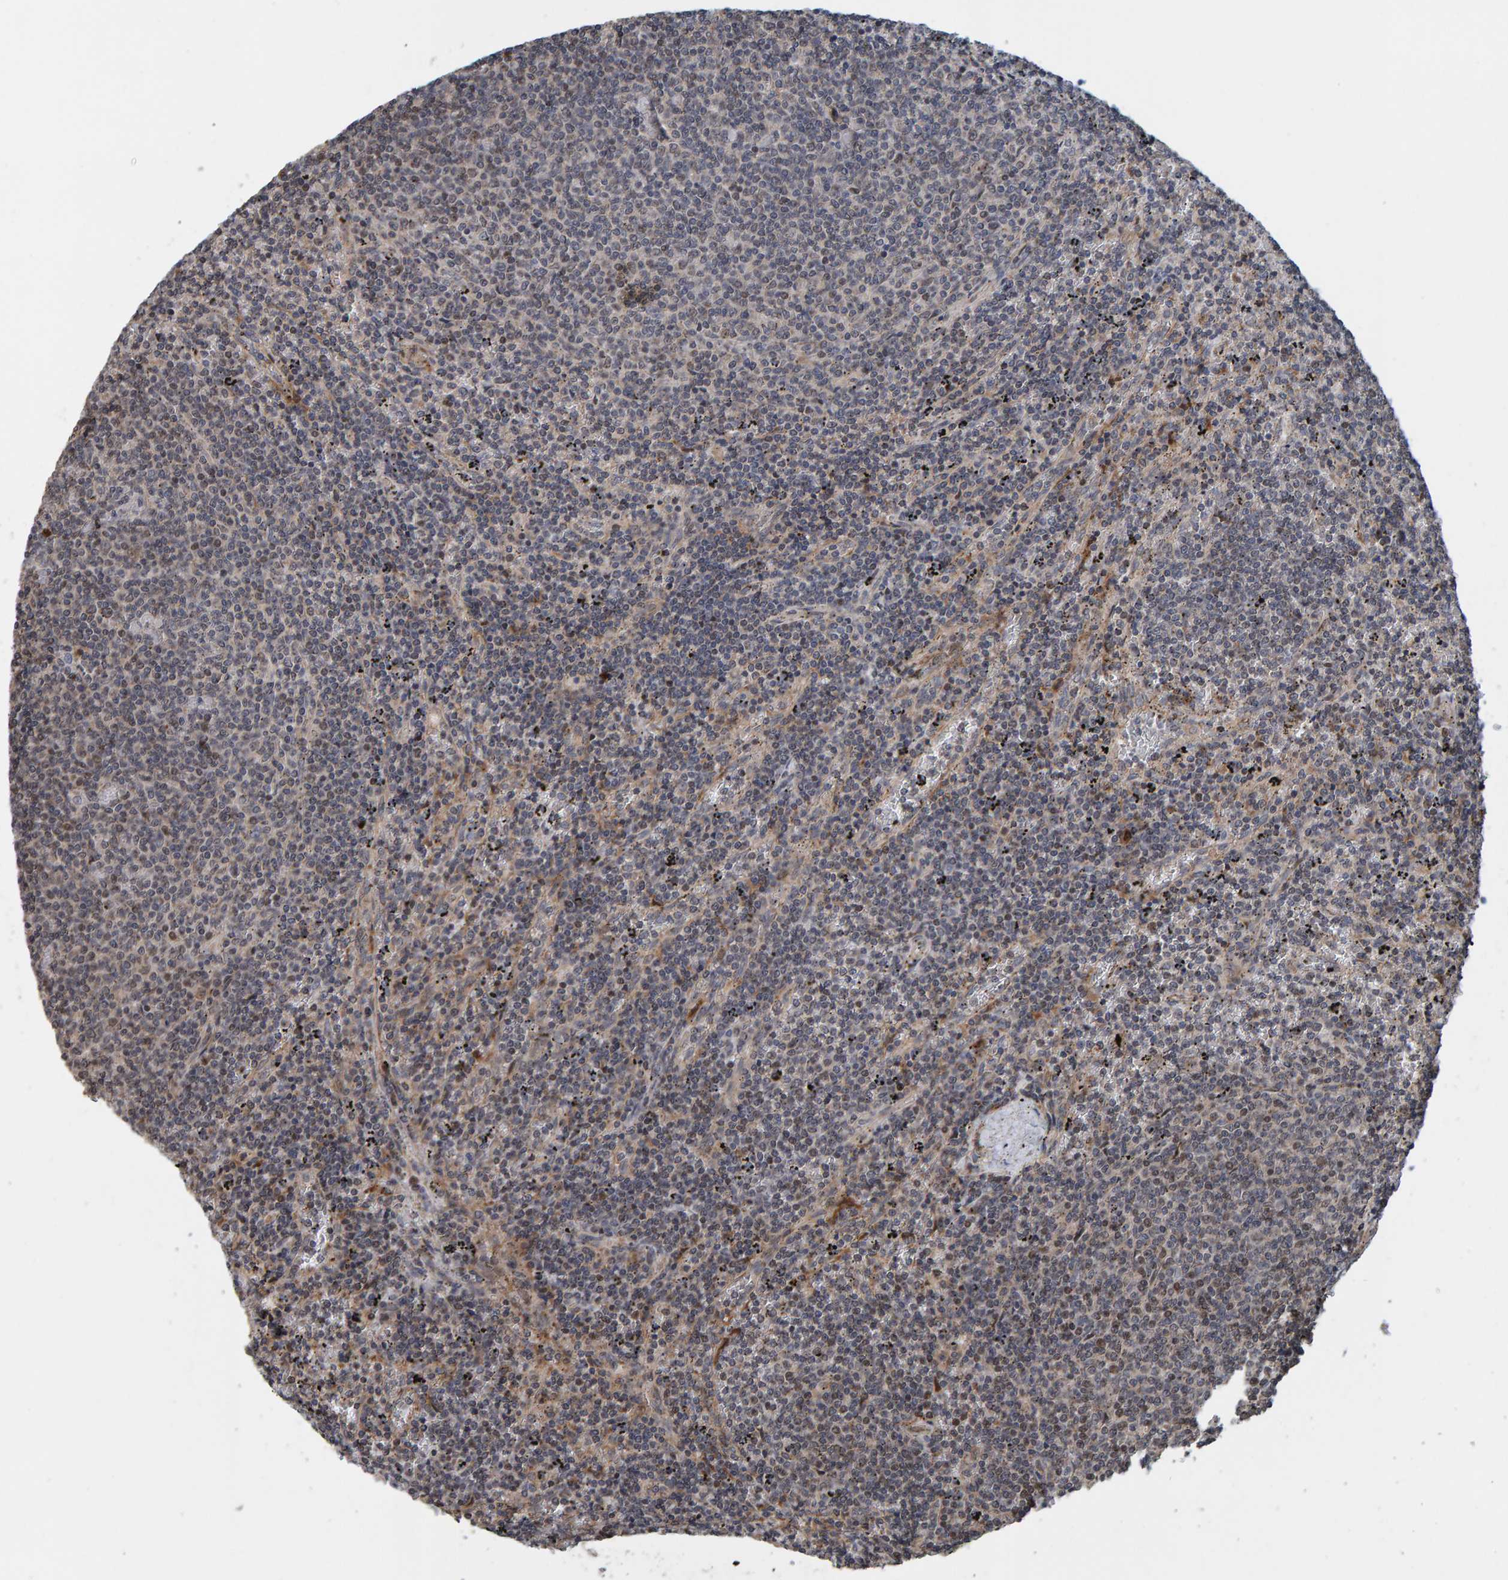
{"staining": {"intensity": "weak", "quantity": "<25%", "location": "cytoplasmic/membranous"}, "tissue": "lymphoma", "cell_type": "Tumor cells", "image_type": "cancer", "snomed": [{"axis": "morphology", "description": "Malignant lymphoma, non-Hodgkin's type, Low grade"}, {"axis": "topography", "description": "Spleen"}], "caption": "This is an immunohistochemistry (IHC) photomicrograph of lymphoma. There is no staining in tumor cells.", "gene": "CCDC25", "patient": {"sex": "female", "age": 50}}